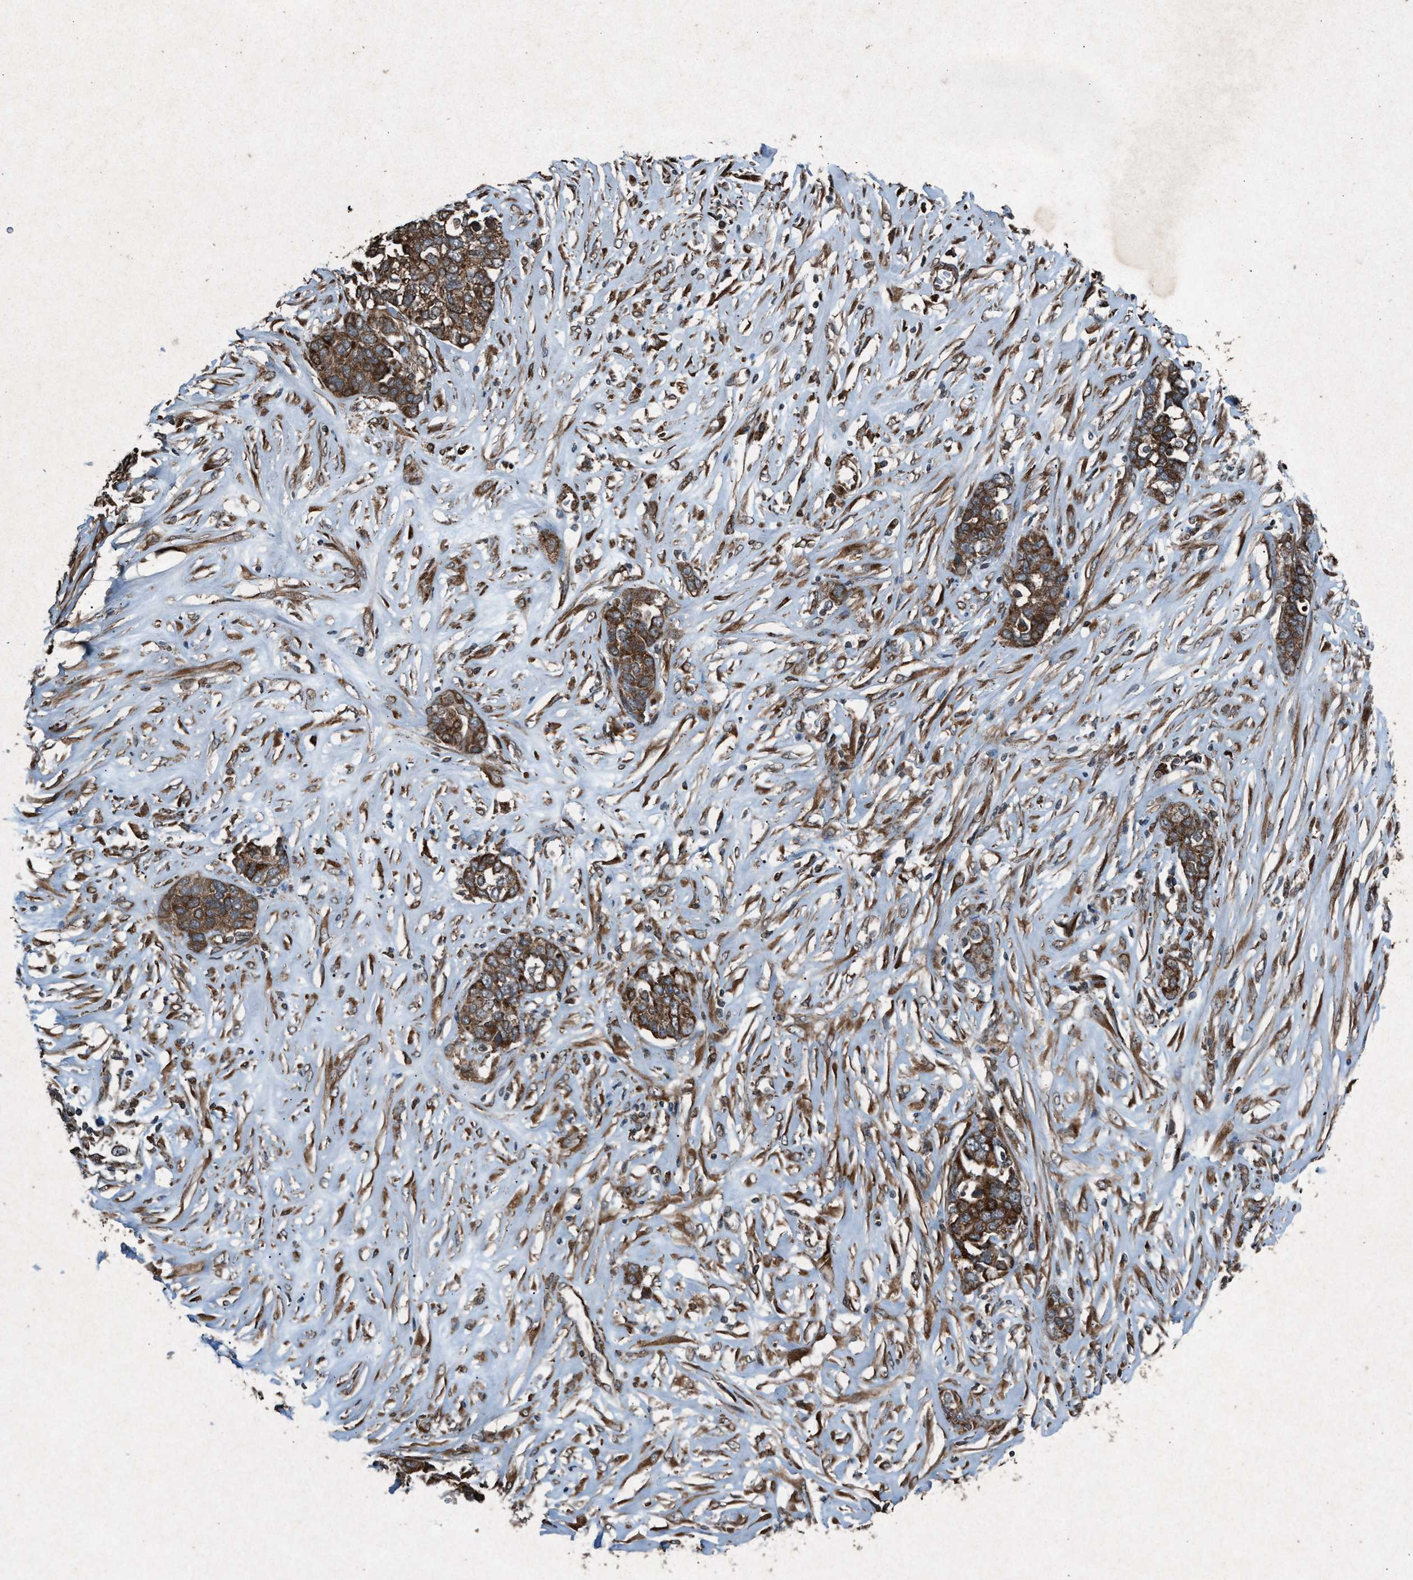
{"staining": {"intensity": "moderate", "quantity": ">75%", "location": "cytoplasmic/membranous"}, "tissue": "ovarian cancer", "cell_type": "Tumor cells", "image_type": "cancer", "snomed": [{"axis": "morphology", "description": "Cystadenocarcinoma, serous, NOS"}, {"axis": "topography", "description": "Ovary"}], "caption": "Protein expression analysis of ovarian cancer (serous cystadenocarcinoma) demonstrates moderate cytoplasmic/membranous positivity in approximately >75% of tumor cells. Ihc stains the protein in brown and the nuclei are stained blue.", "gene": "CALR", "patient": {"sex": "female", "age": 44}}